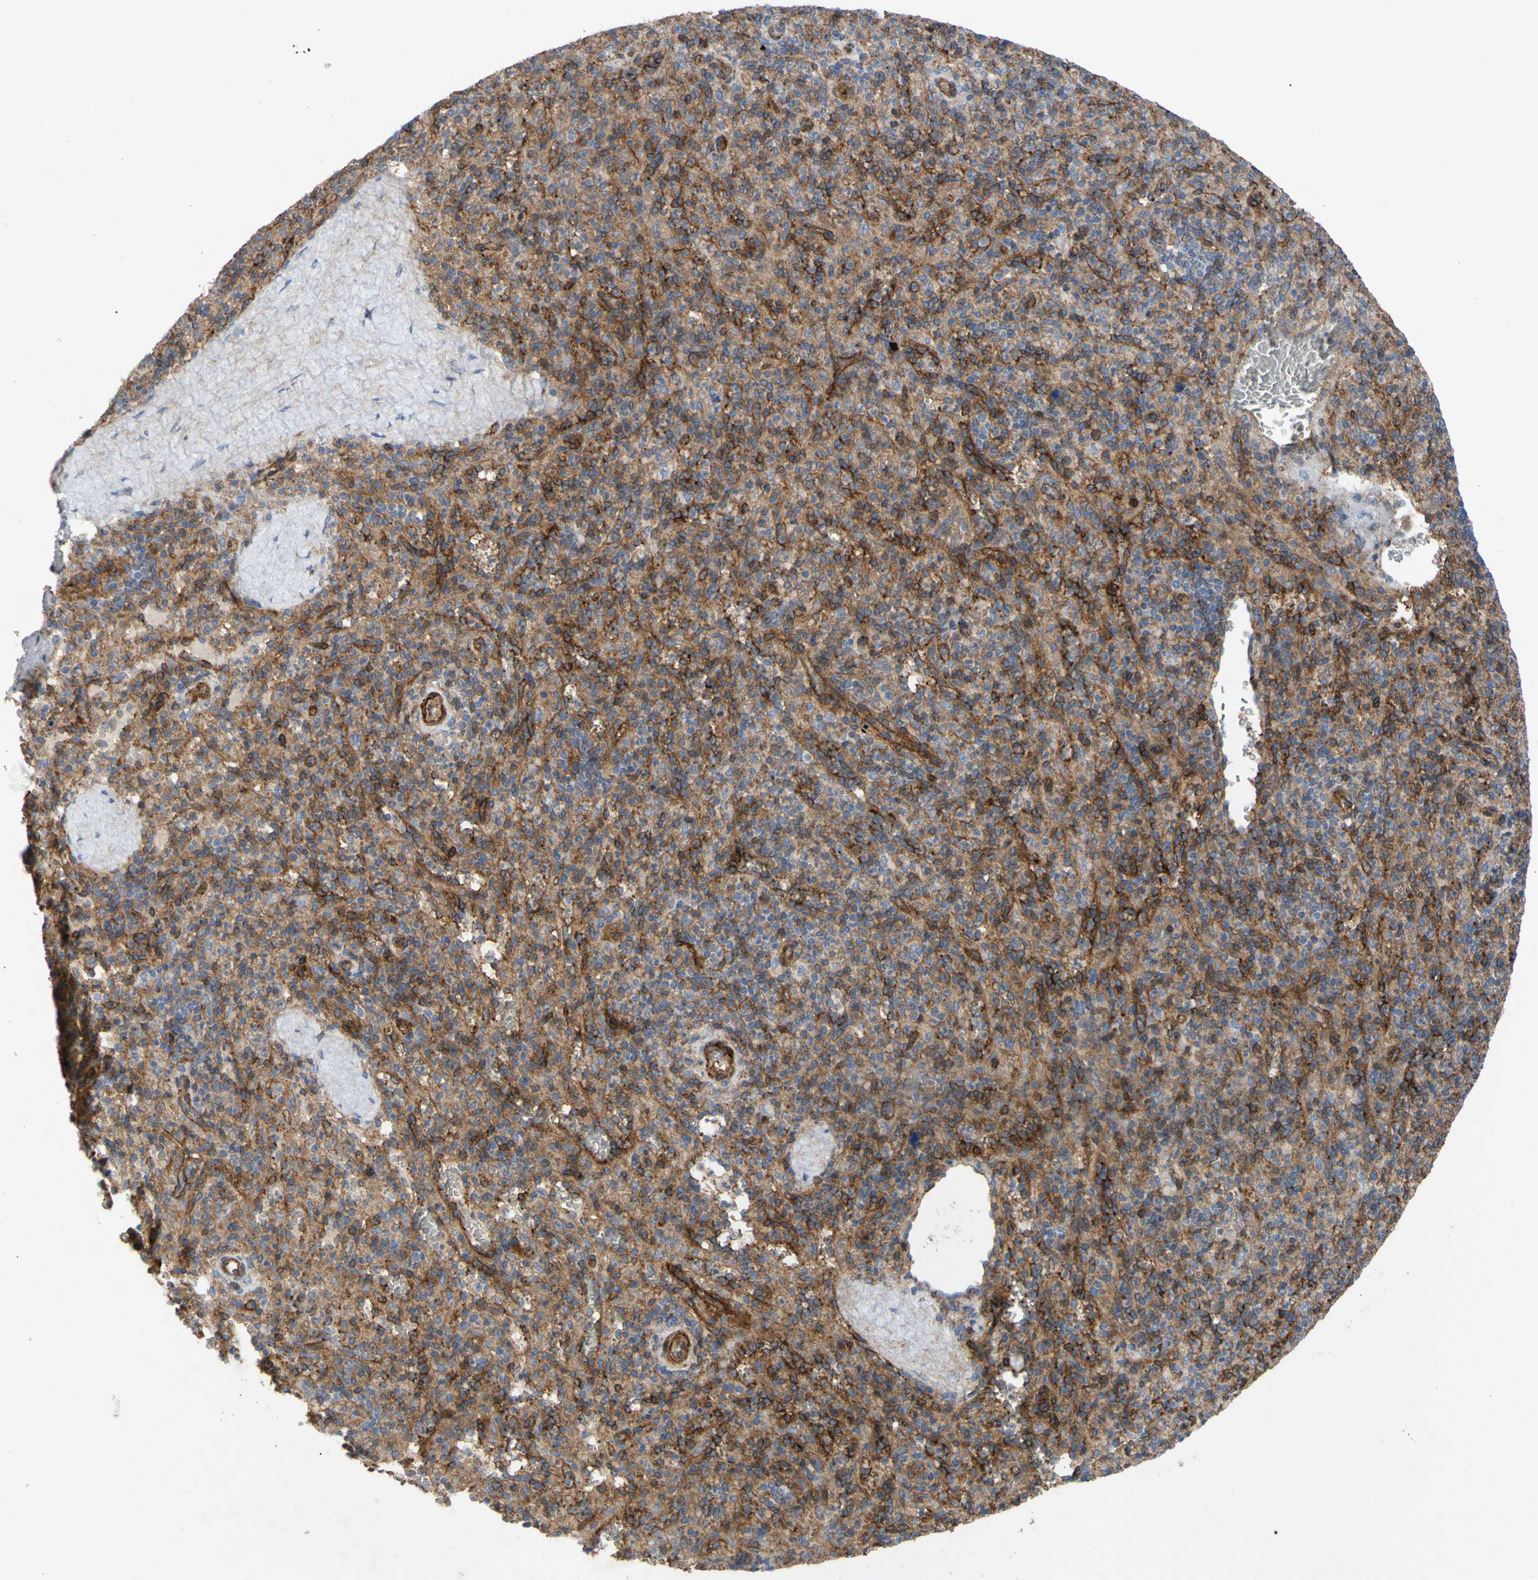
{"staining": {"intensity": "moderate", "quantity": "25%-75%", "location": "cytoplasmic/membranous"}, "tissue": "spleen", "cell_type": "Cells in red pulp", "image_type": "normal", "snomed": [{"axis": "morphology", "description": "Normal tissue, NOS"}, {"axis": "topography", "description": "Spleen"}], "caption": "A high-resolution photomicrograph shows IHC staining of benign spleen, which displays moderate cytoplasmic/membranous positivity in approximately 25%-75% of cells in red pulp. (Brightfield microscopy of DAB IHC at high magnification).", "gene": "ATP2A3", "patient": {"sex": "male", "age": 36}}